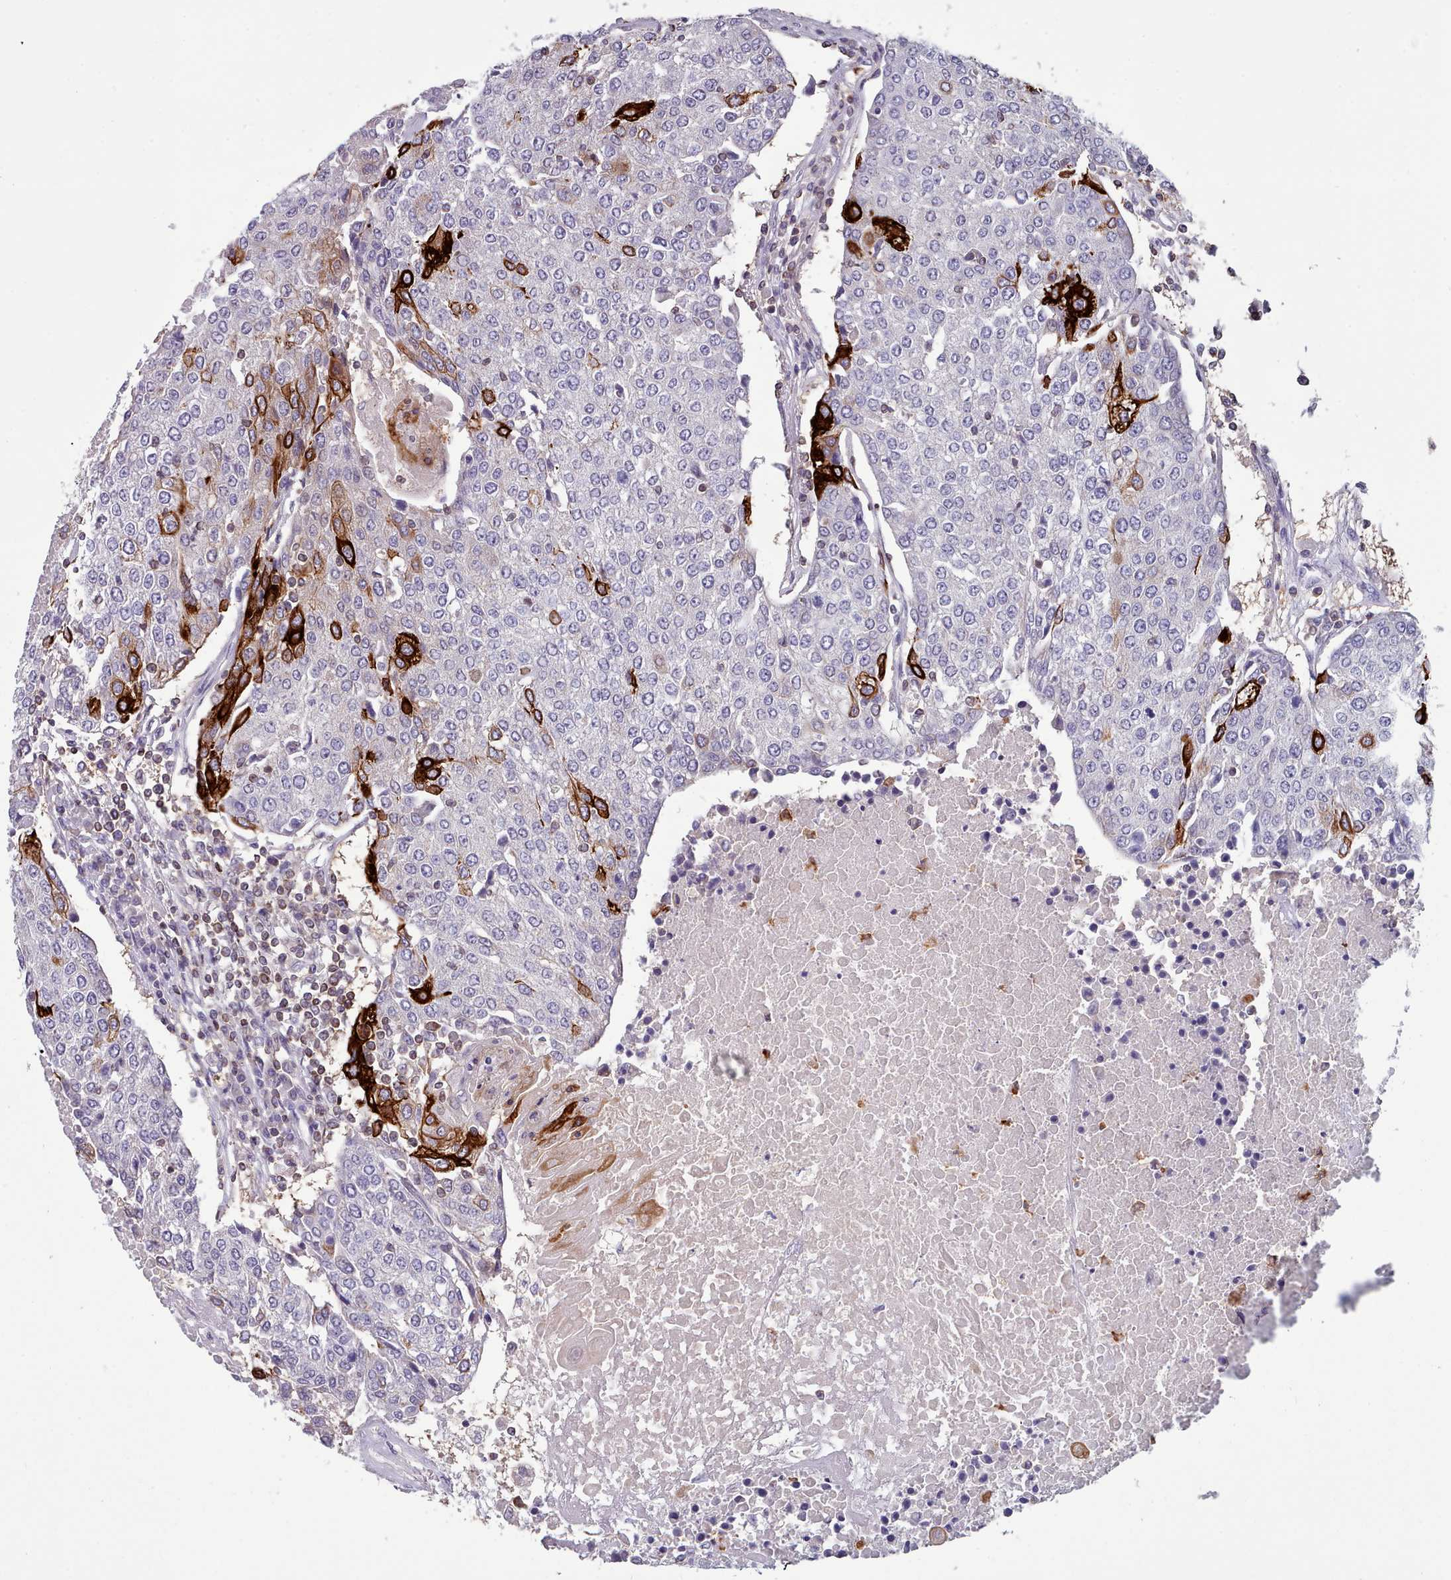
{"staining": {"intensity": "strong", "quantity": "<25%", "location": "cytoplasmic/membranous"}, "tissue": "urothelial cancer", "cell_type": "Tumor cells", "image_type": "cancer", "snomed": [{"axis": "morphology", "description": "Urothelial carcinoma, High grade"}, {"axis": "topography", "description": "Urinary bladder"}], "caption": "High-grade urothelial carcinoma was stained to show a protein in brown. There is medium levels of strong cytoplasmic/membranous positivity in approximately <25% of tumor cells.", "gene": "RAC2", "patient": {"sex": "female", "age": 85}}